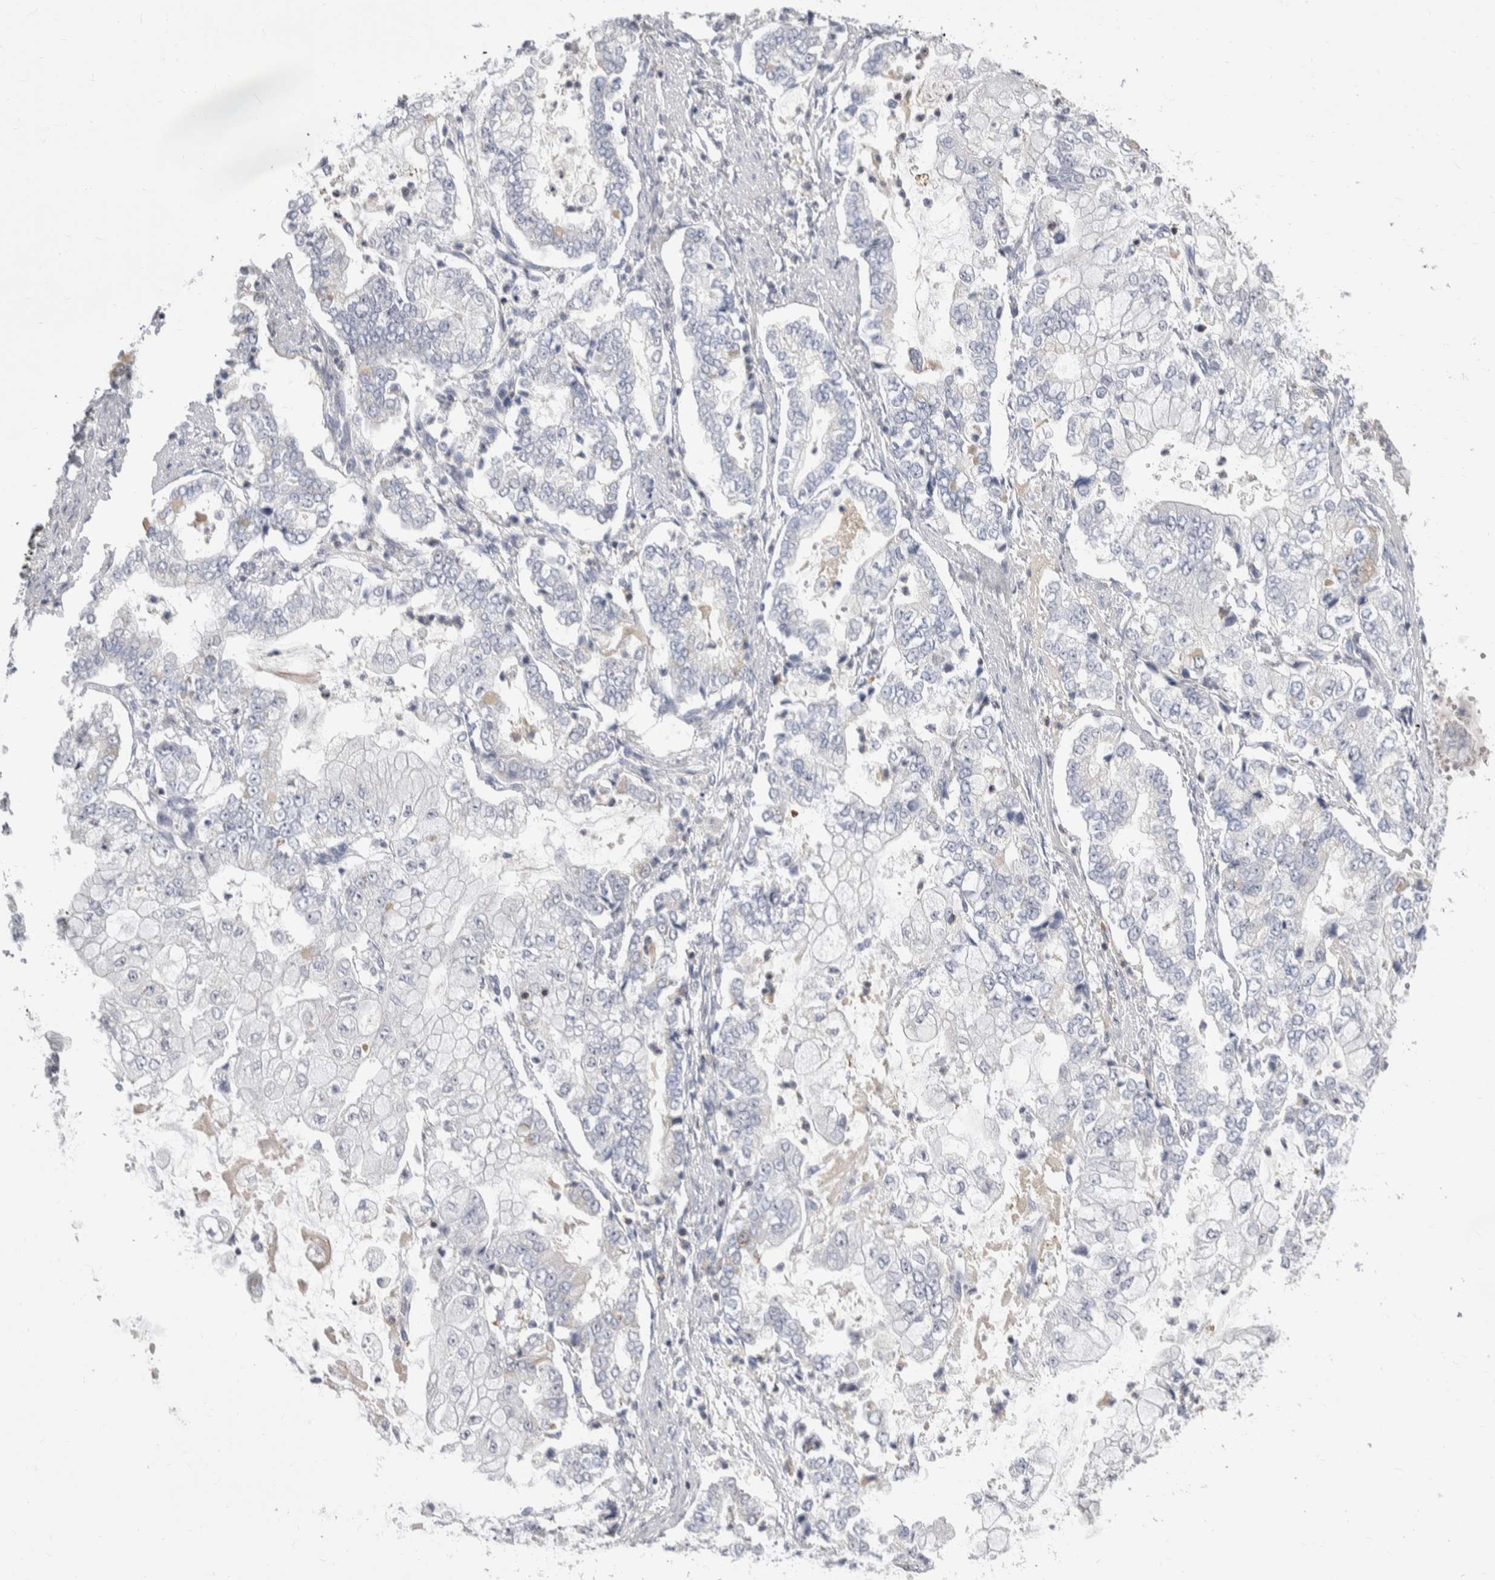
{"staining": {"intensity": "negative", "quantity": "none", "location": "none"}, "tissue": "stomach cancer", "cell_type": "Tumor cells", "image_type": "cancer", "snomed": [{"axis": "morphology", "description": "Adenocarcinoma, NOS"}, {"axis": "topography", "description": "Stomach"}], "caption": "The image reveals no staining of tumor cells in adenocarcinoma (stomach).", "gene": "CEP295NL", "patient": {"sex": "male", "age": 76}}